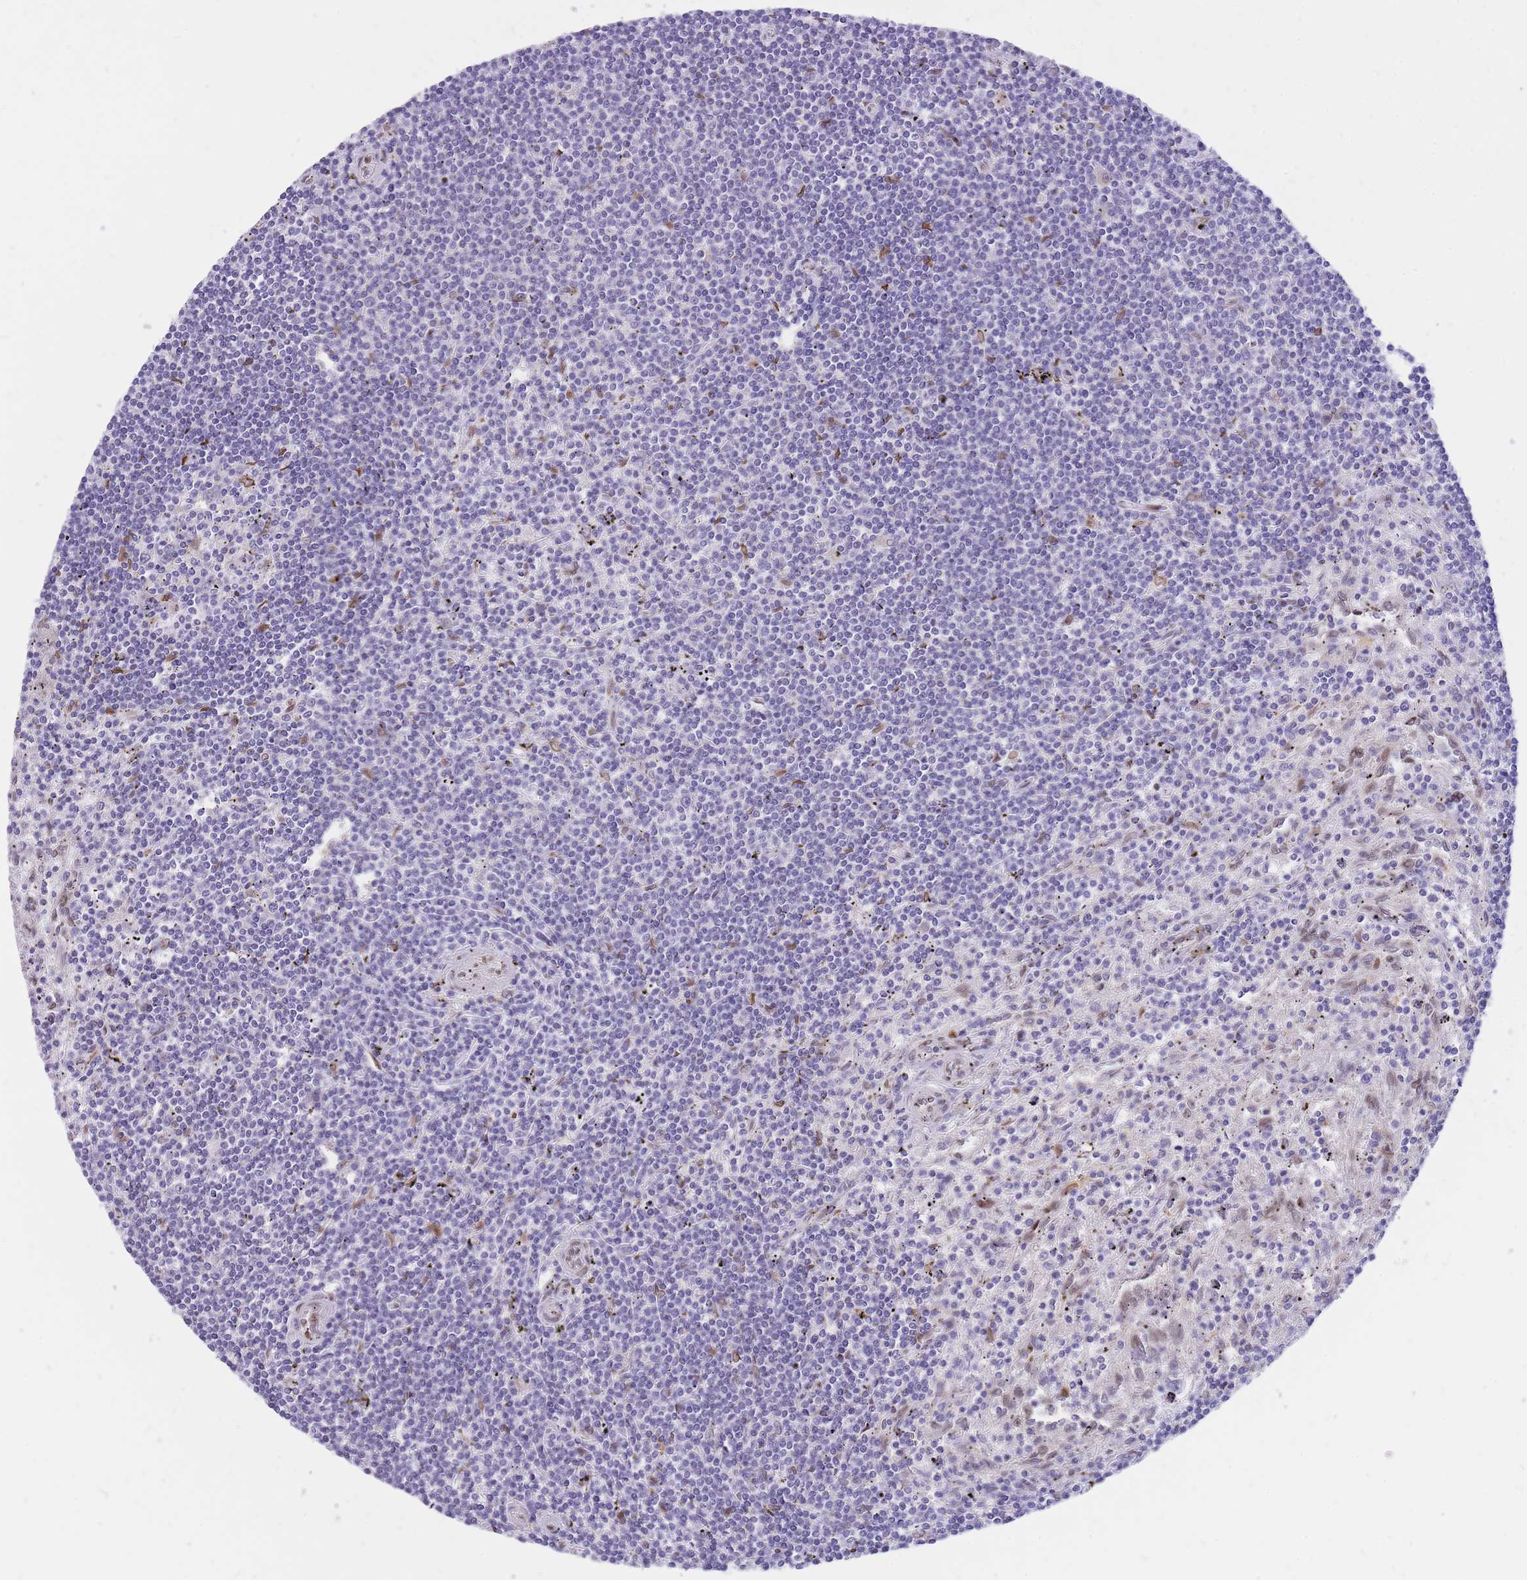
{"staining": {"intensity": "negative", "quantity": "none", "location": "none"}, "tissue": "lymphoma", "cell_type": "Tumor cells", "image_type": "cancer", "snomed": [{"axis": "morphology", "description": "Malignant lymphoma, non-Hodgkin's type, Low grade"}, {"axis": "topography", "description": "Spleen"}], "caption": "Micrograph shows no protein expression in tumor cells of lymphoma tissue.", "gene": "HOOK2", "patient": {"sex": "male", "age": 76}}